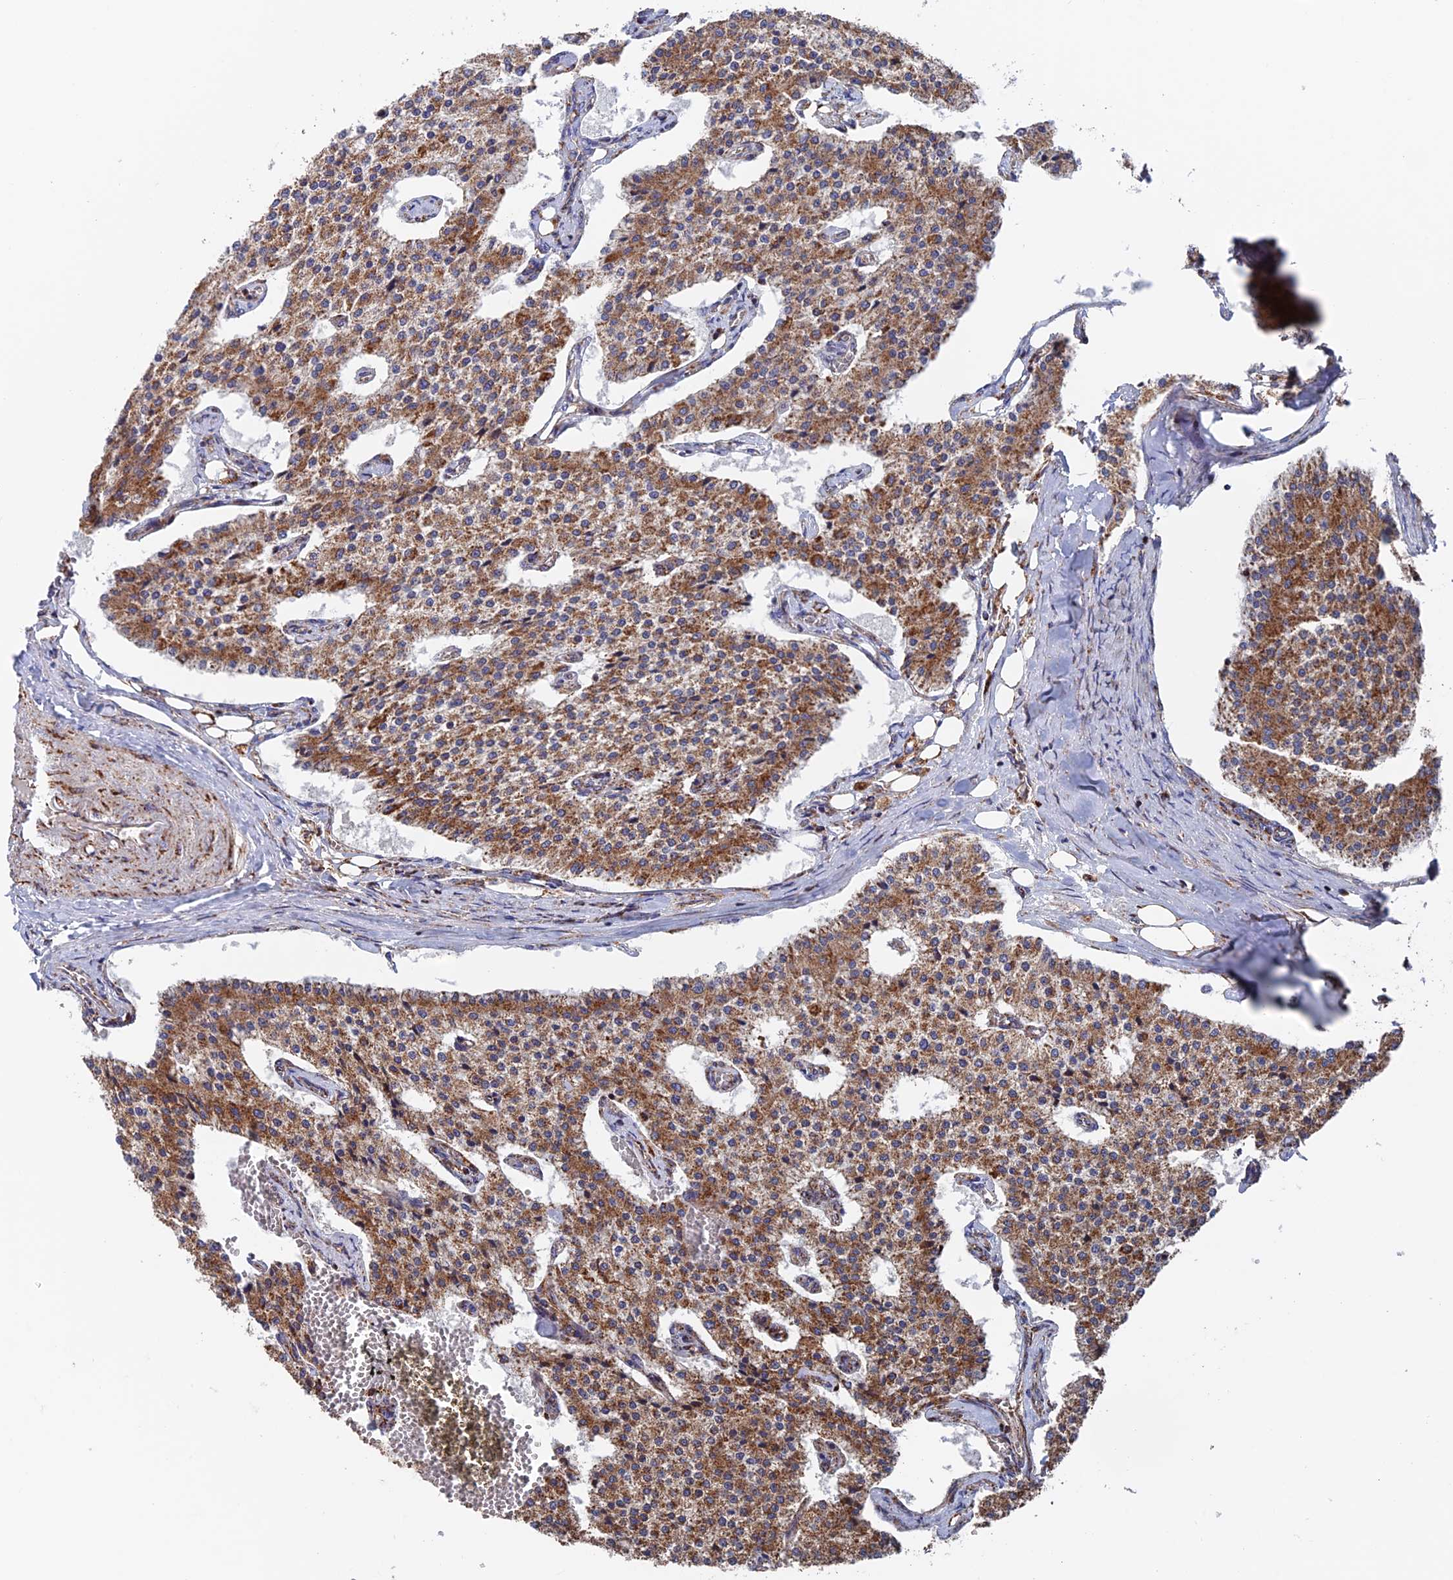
{"staining": {"intensity": "moderate", "quantity": ">75%", "location": "cytoplasmic/membranous"}, "tissue": "carcinoid", "cell_type": "Tumor cells", "image_type": "cancer", "snomed": [{"axis": "morphology", "description": "Carcinoid, malignant, NOS"}, {"axis": "topography", "description": "Colon"}], "caption": "Moderate cytoplasmic/membranous expression for a protein is appreciated in about >75% of tumor cells of carcinoid using IHC.", "gene": "DTYMK", "patient": {"sex": "female", "age": 52}}